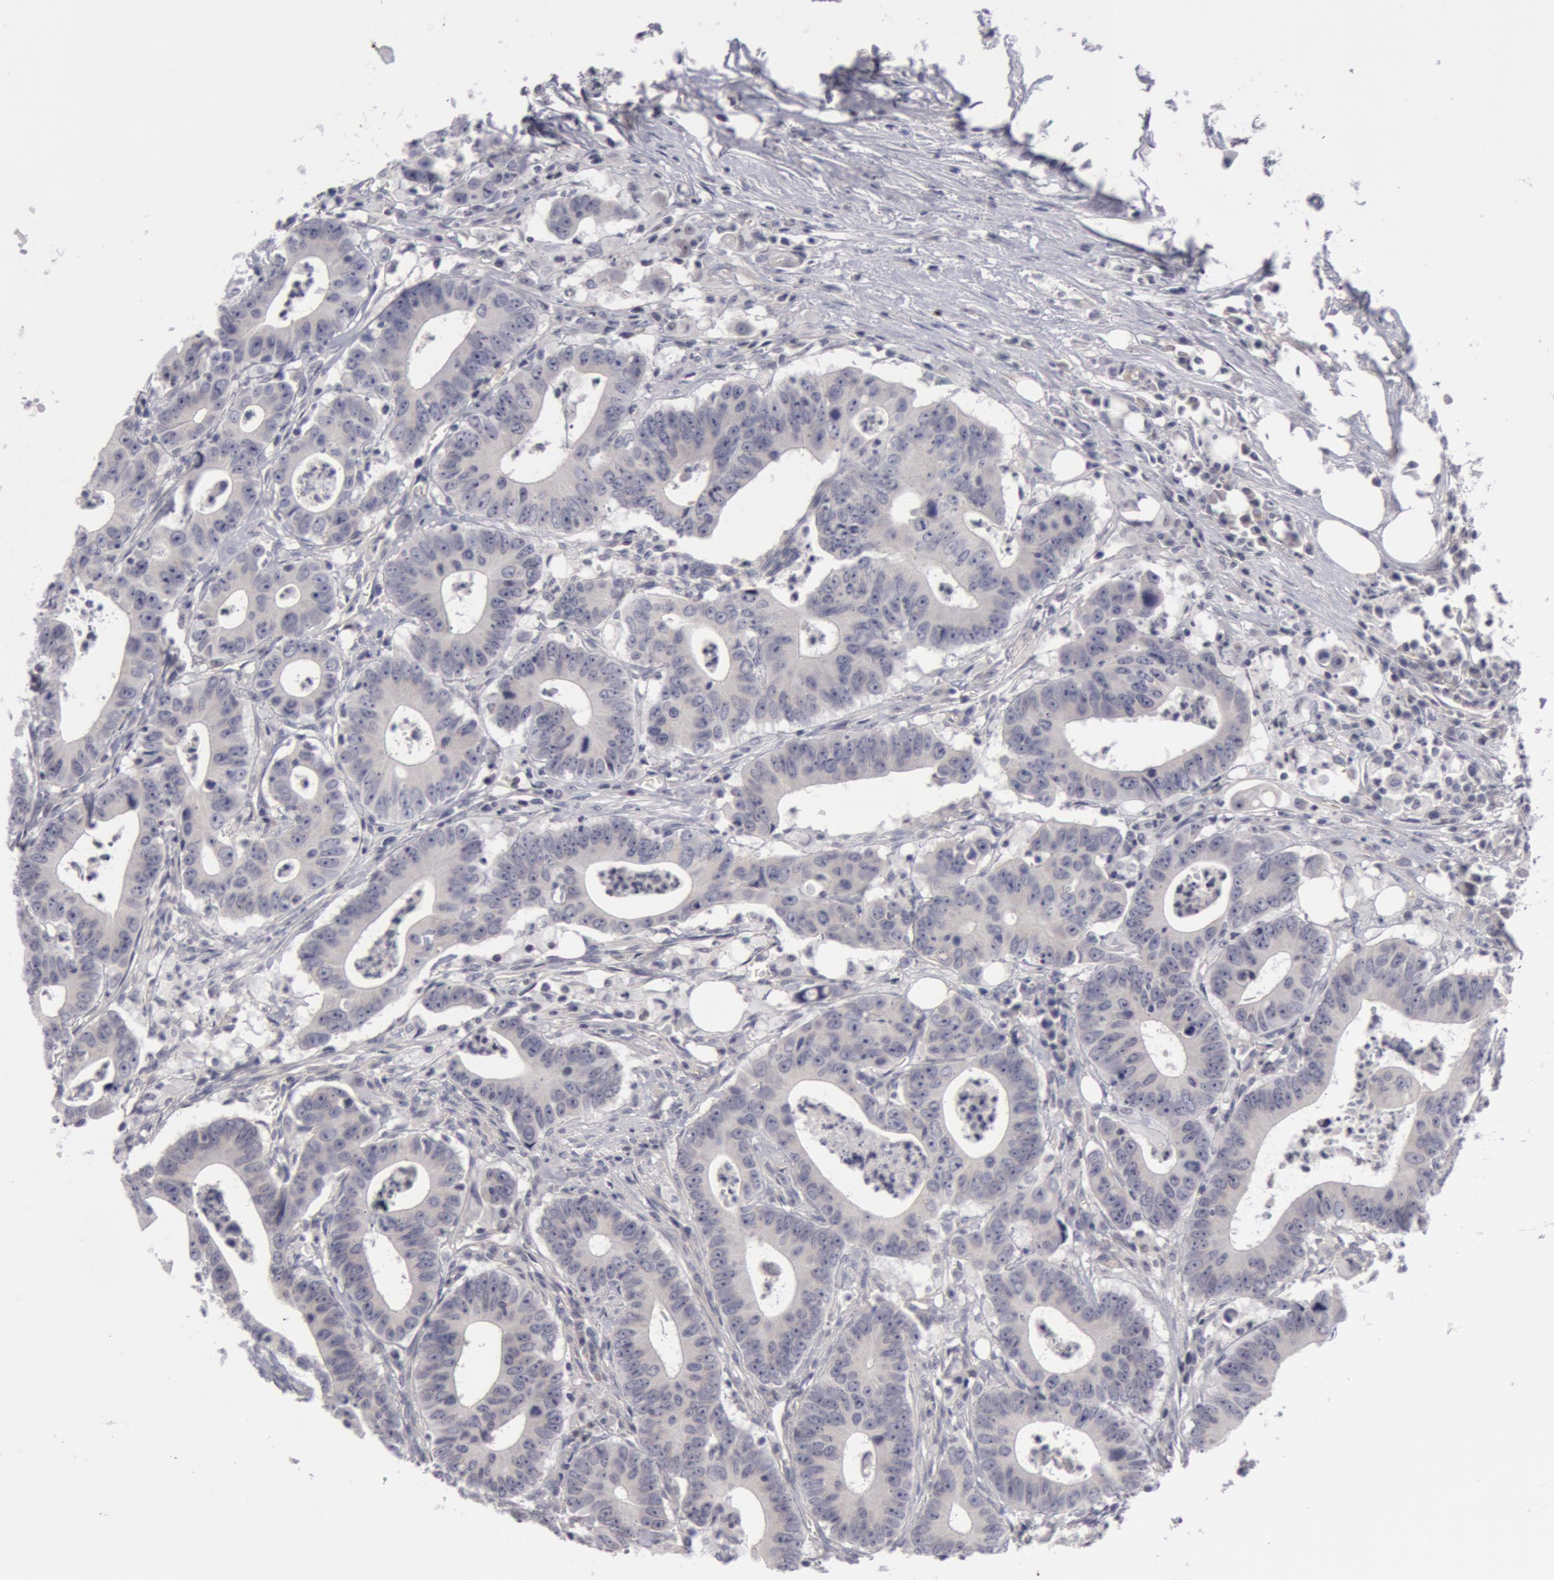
{"staining": {"intensity": "negative", "quantity": "none", "location": "none"}, "tissue": "colorectal cancer", "cell_type": "Tumor cells", "image_type": "cancer", "snomed": [{"axis": "morphology", "description": "Adenocarcinoma, NOS"}, {"axis": "topography", "description": "Colon"}], "caption": "Tumor cells are negative for protein expression in human colorectal cancer.", "gene": "NLGN4X", "patient": {"sex": "male", "age": 55}}